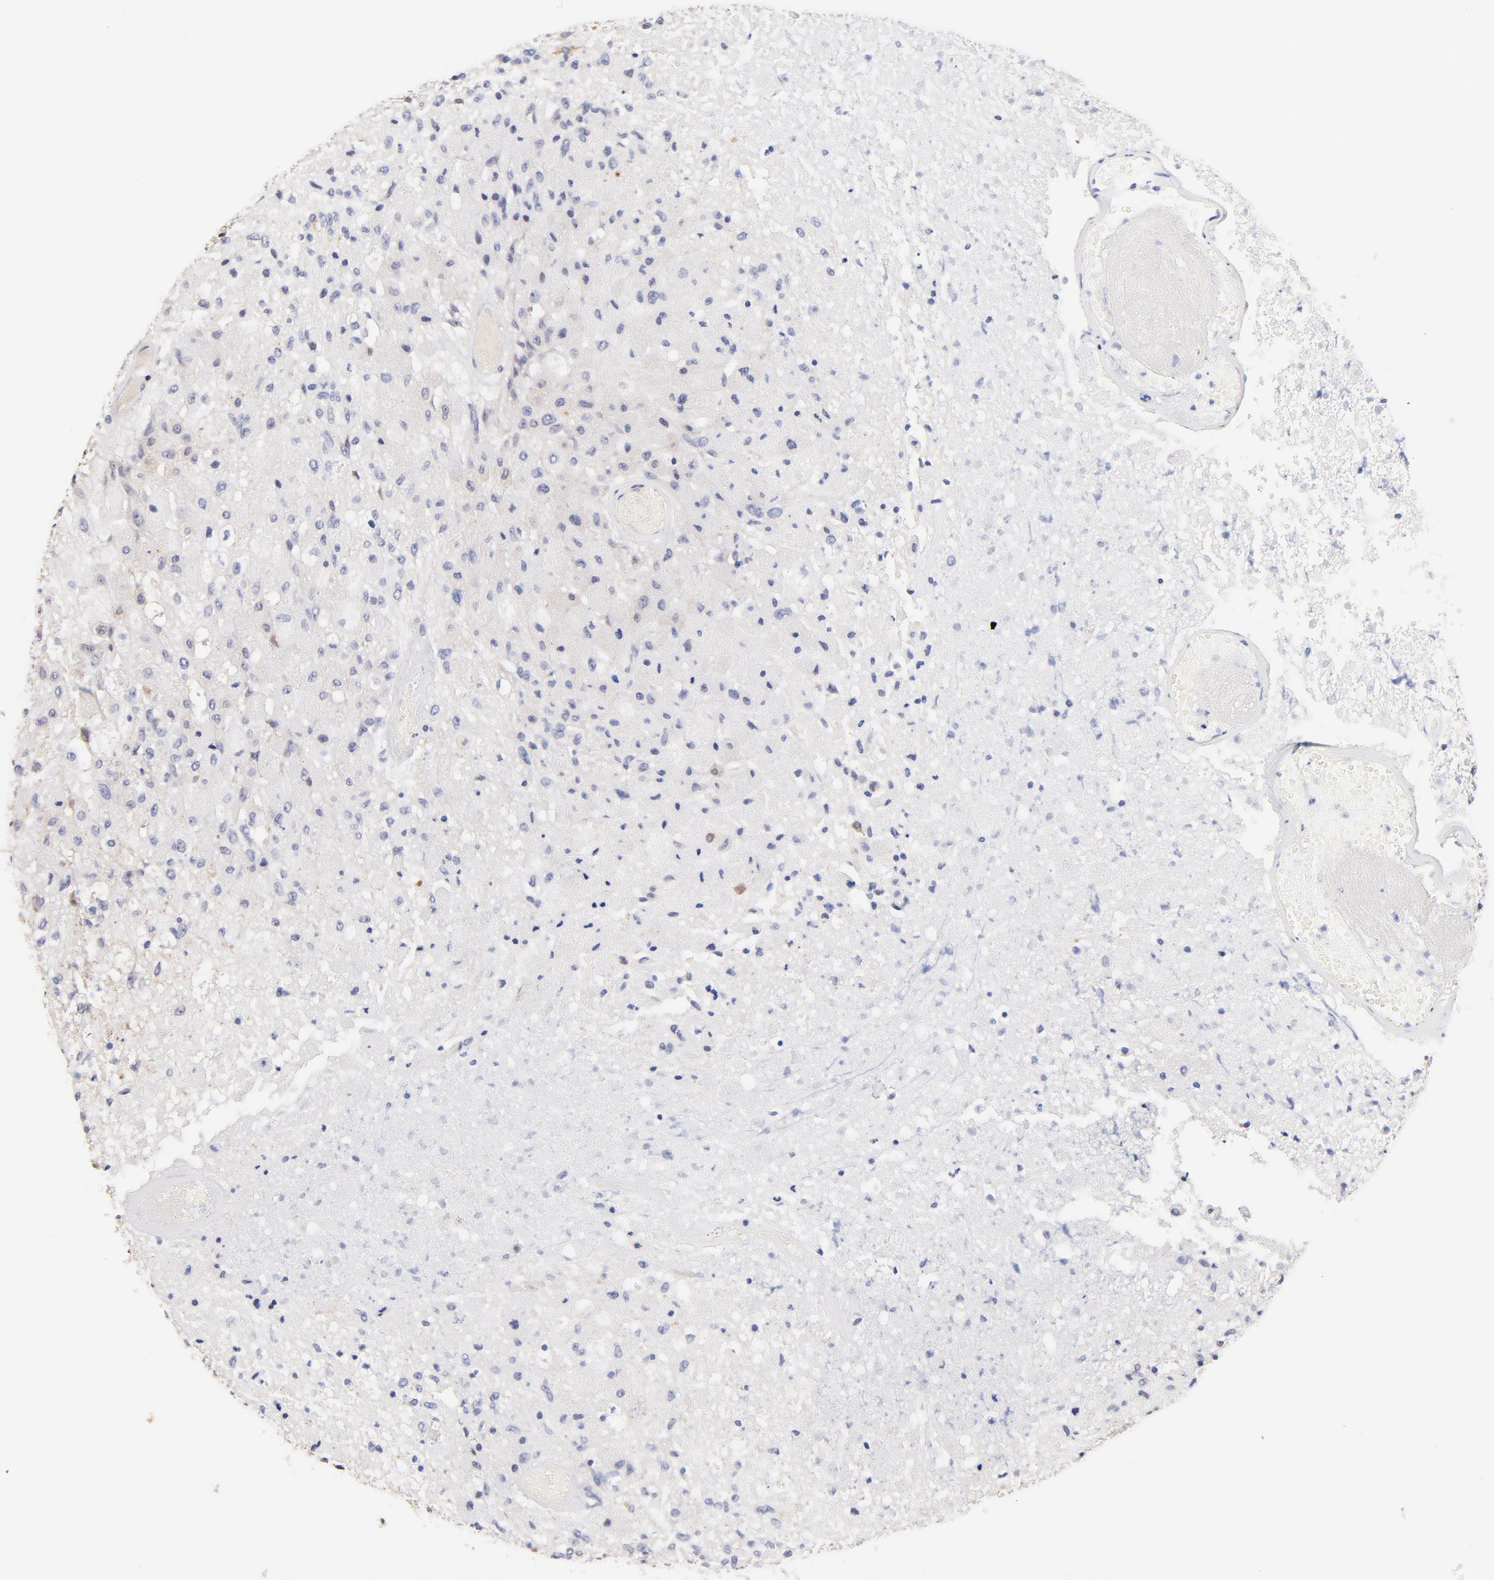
{"staining": {"intensity": "weak", "quantity": "<25%", "location": "cytoplasmic/membranous"}, "tissue": "glioma", "cell_type": "Tumor cells", "image_type": "cancer", "snomed": [{"axis": "morphology", "description": "Normal tissue, NOS"}, {"axis": "morphology", "description": "Glioma, malignant, High grade"}, {"axis": "topography", "description": "Cerebral cortex"}], "caption": "An immunohistochemistry histopathology image of malignant high-grade glioma is shown. There is no staining in tumor cells of malignant high-grade glioma.", "gene": "RIBC2", "patient": {"sex": "male", "age": 77}}